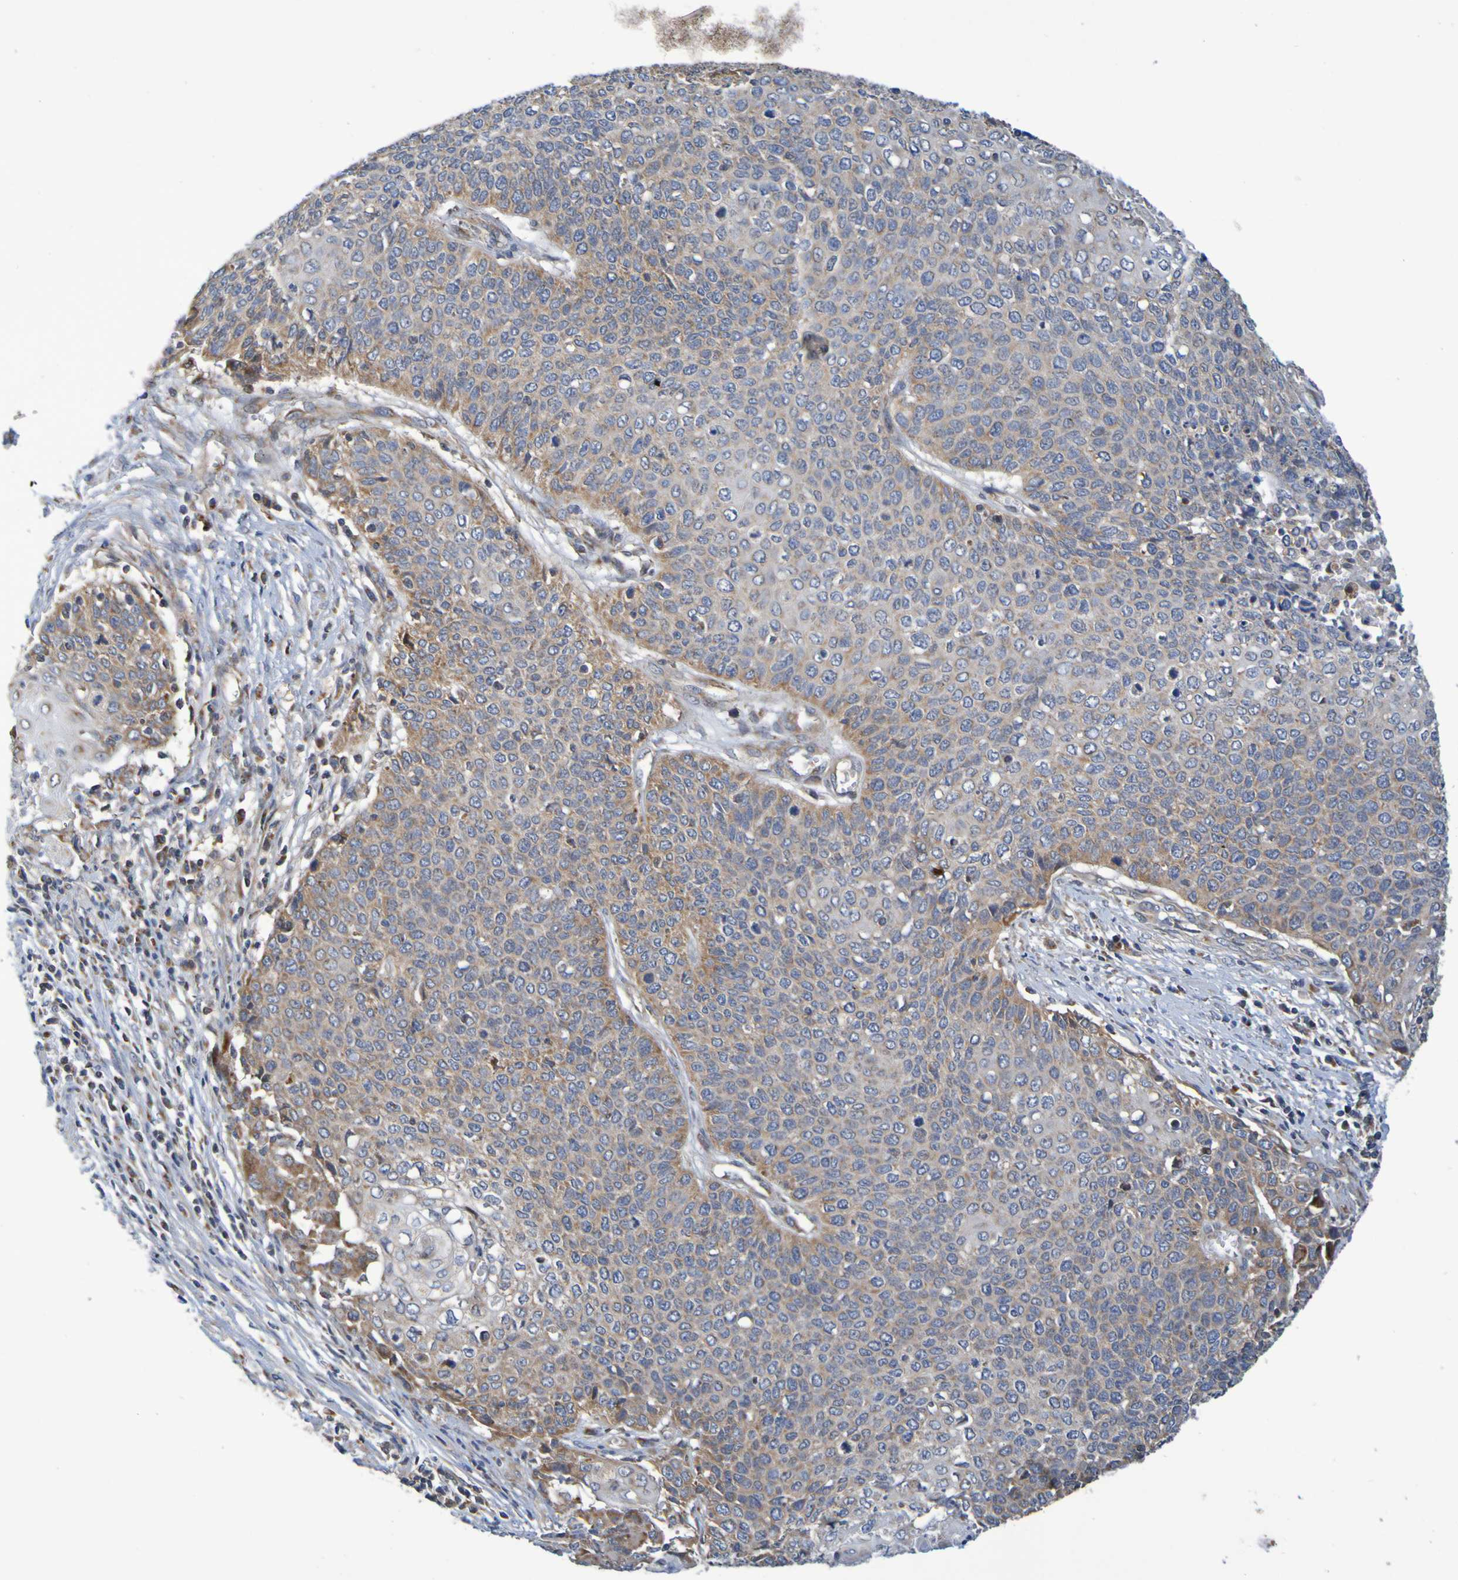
{"staining": {"intensity": "moderate", "quantity": "25%-75%", "location": "cytoplasmic/membranous"}, "tissue": "cervical cancer", "cell_type": "Tumor cells", "image_type": "cancer", "snomed": [{"axis": "morphology", "description": "Squamous cell carcinoma, NOS"}, {"axis": "topography", "description": "Cervix"}], "caption": "An image of cervical cancer (squamous cell carcinoma) stained for a protein exhibits moderate cytoplasmic/membranous brown staining in tumor cells.", "gene": "CCDC51", "patient": {"sex": "female", "age": 39}}